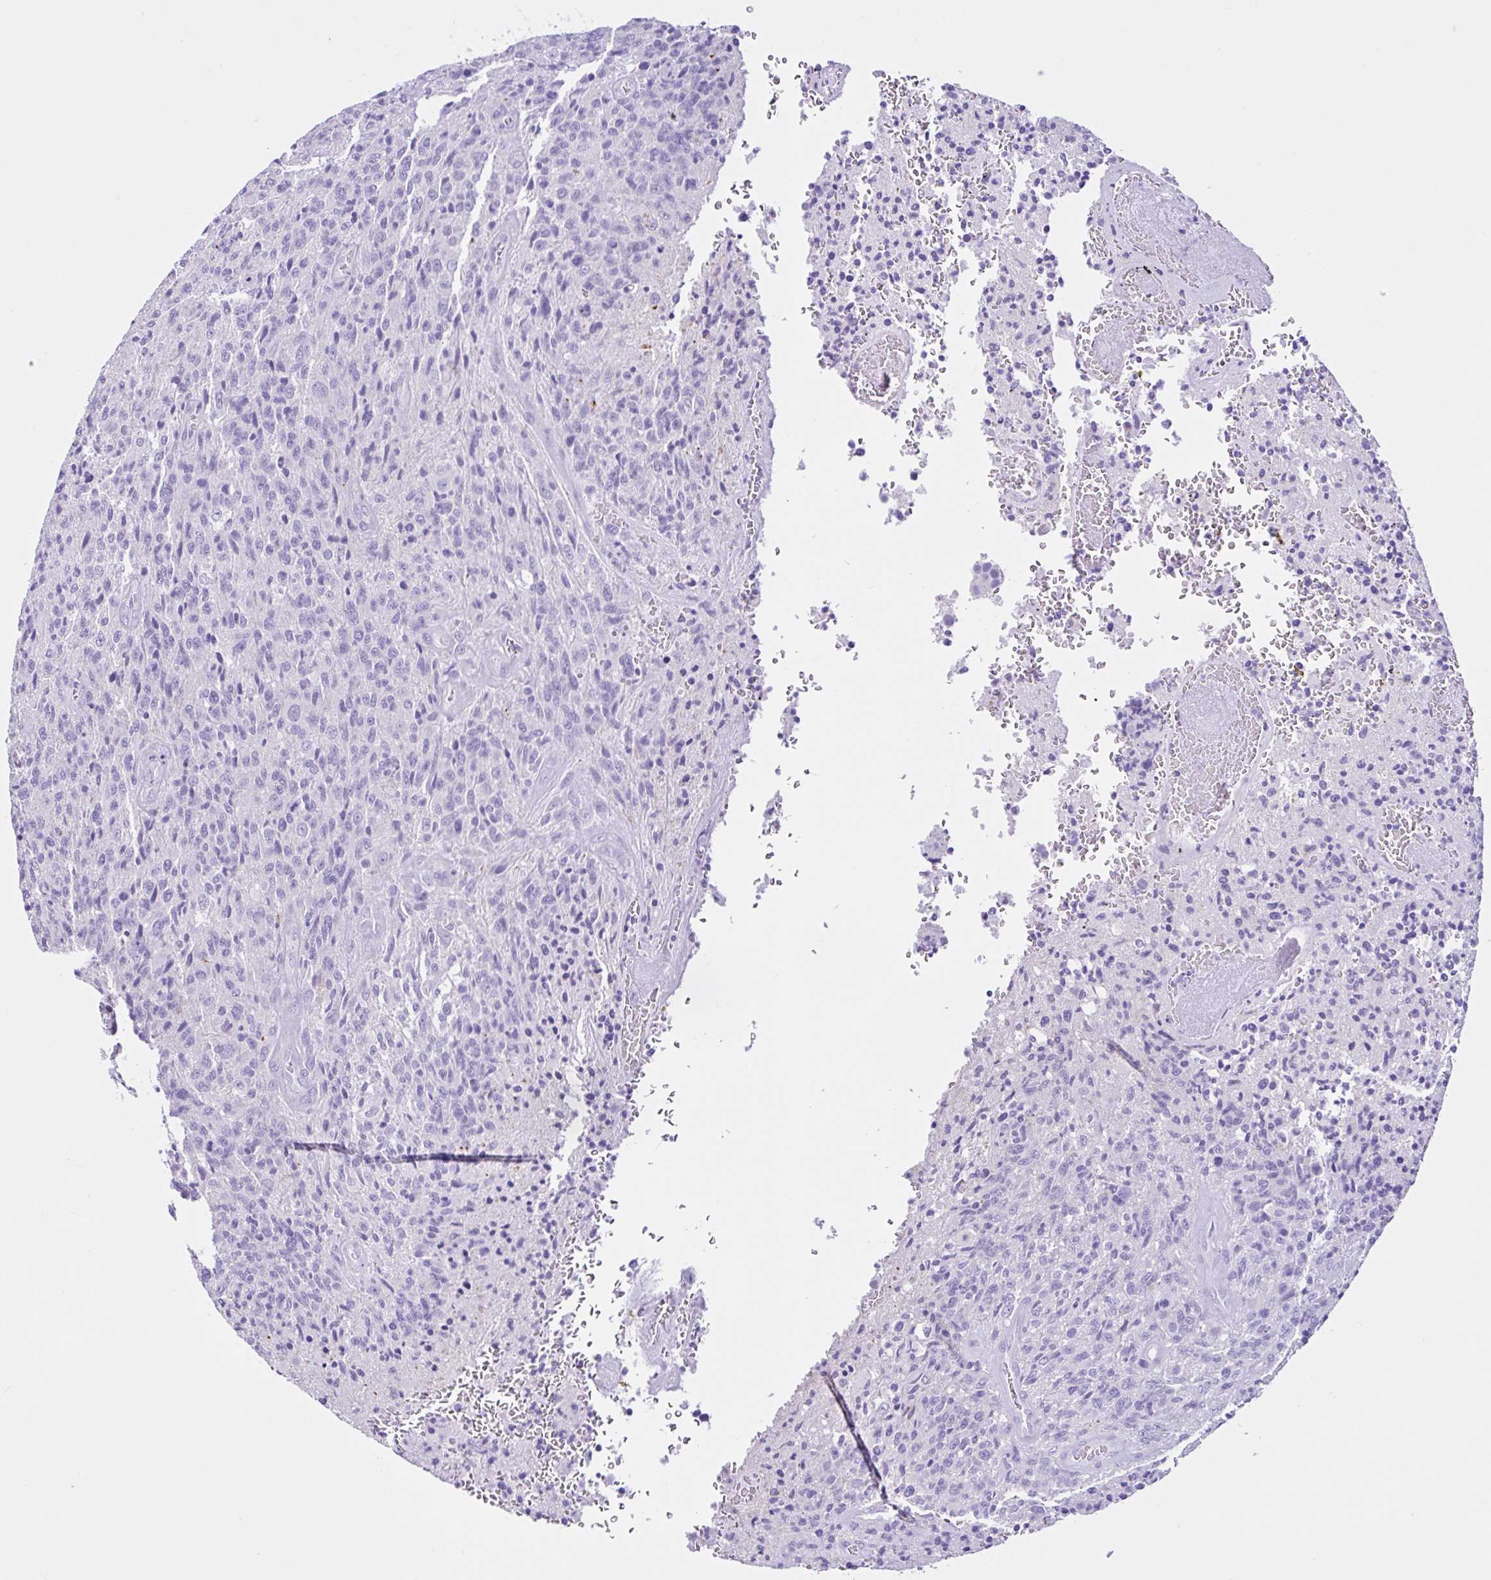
{"staining": {"intensity": "negative", "quantity": "none", "location": "none"}, "tissue": "glioma", "cell_type": "Tumor cells", "image_type": "cancer", "snomed": [{"axis": "morphology", "description": "Glioma, malignant, High grade"}, {"axis": "topography", "description": "Brain"}], "caption": "A high-resolution photomicrograph shows immunohistochemistry staining of glioma, which exhibits no significant staining in tumor cells. (Brightfield microscopy of DAB (3,3'-diaminobenzidine) IHC at high magnification).", "gene": "CYP19A1", "patient": {"sex": "male", "age": 36}}